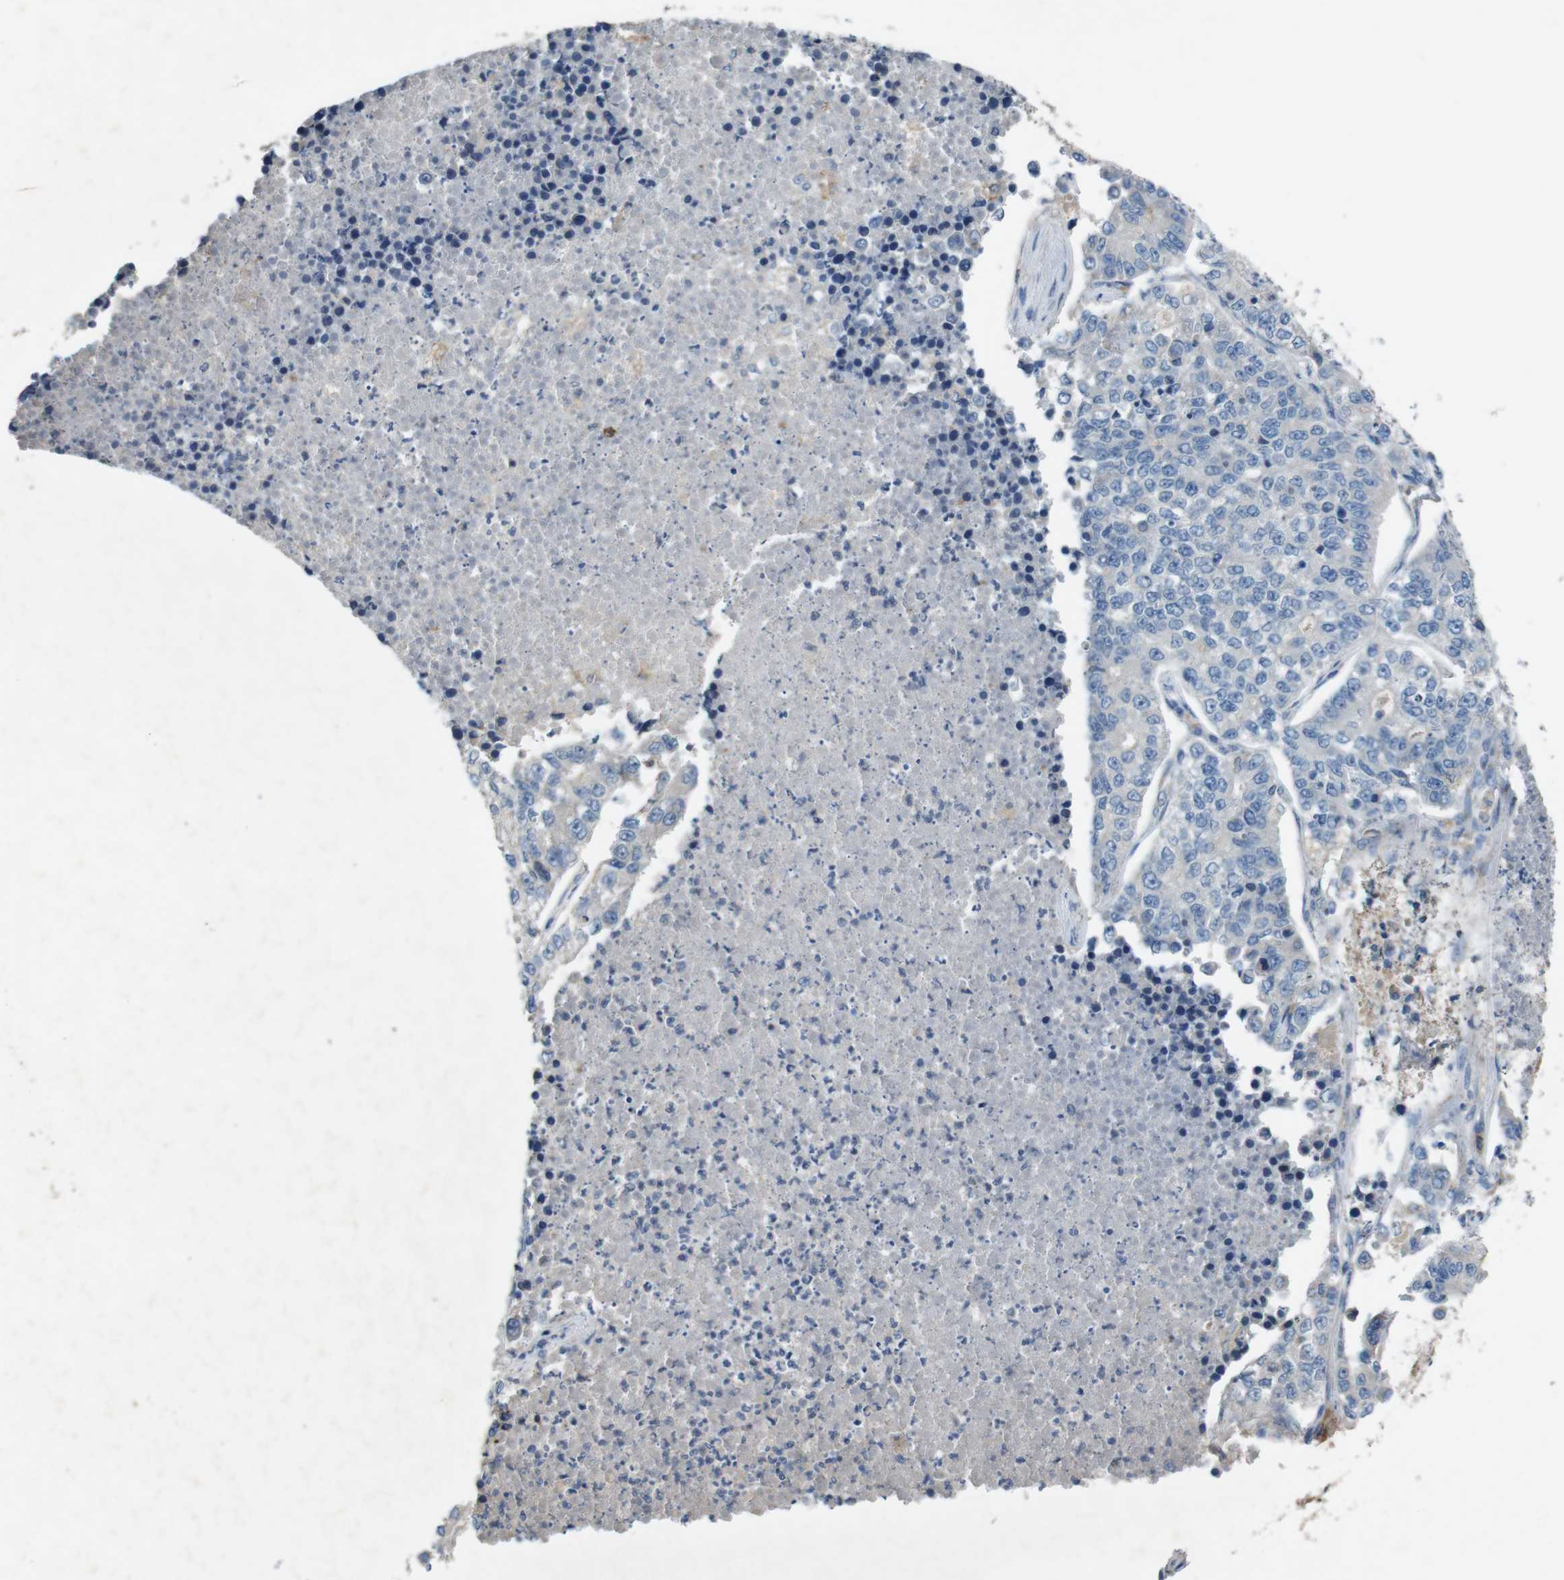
{"staining": {"intensity": "negative", "quantity": "none", "location": "none"}, "tissue": "lung cancer", "cell_type": "Tumor cells", "image_type": "cancer", "snomed": [{"axis": "morphology", "description": "Adenocarcinoma, NOS"}, {"axis": "topography", "description": "Lung"}], "caption": "Immunohistochemistry (IHC) of human lung cancer displays no expression in tumor cells.", "gene": "MOGAT3", "patient": {"sex": "male", "age": 49}}